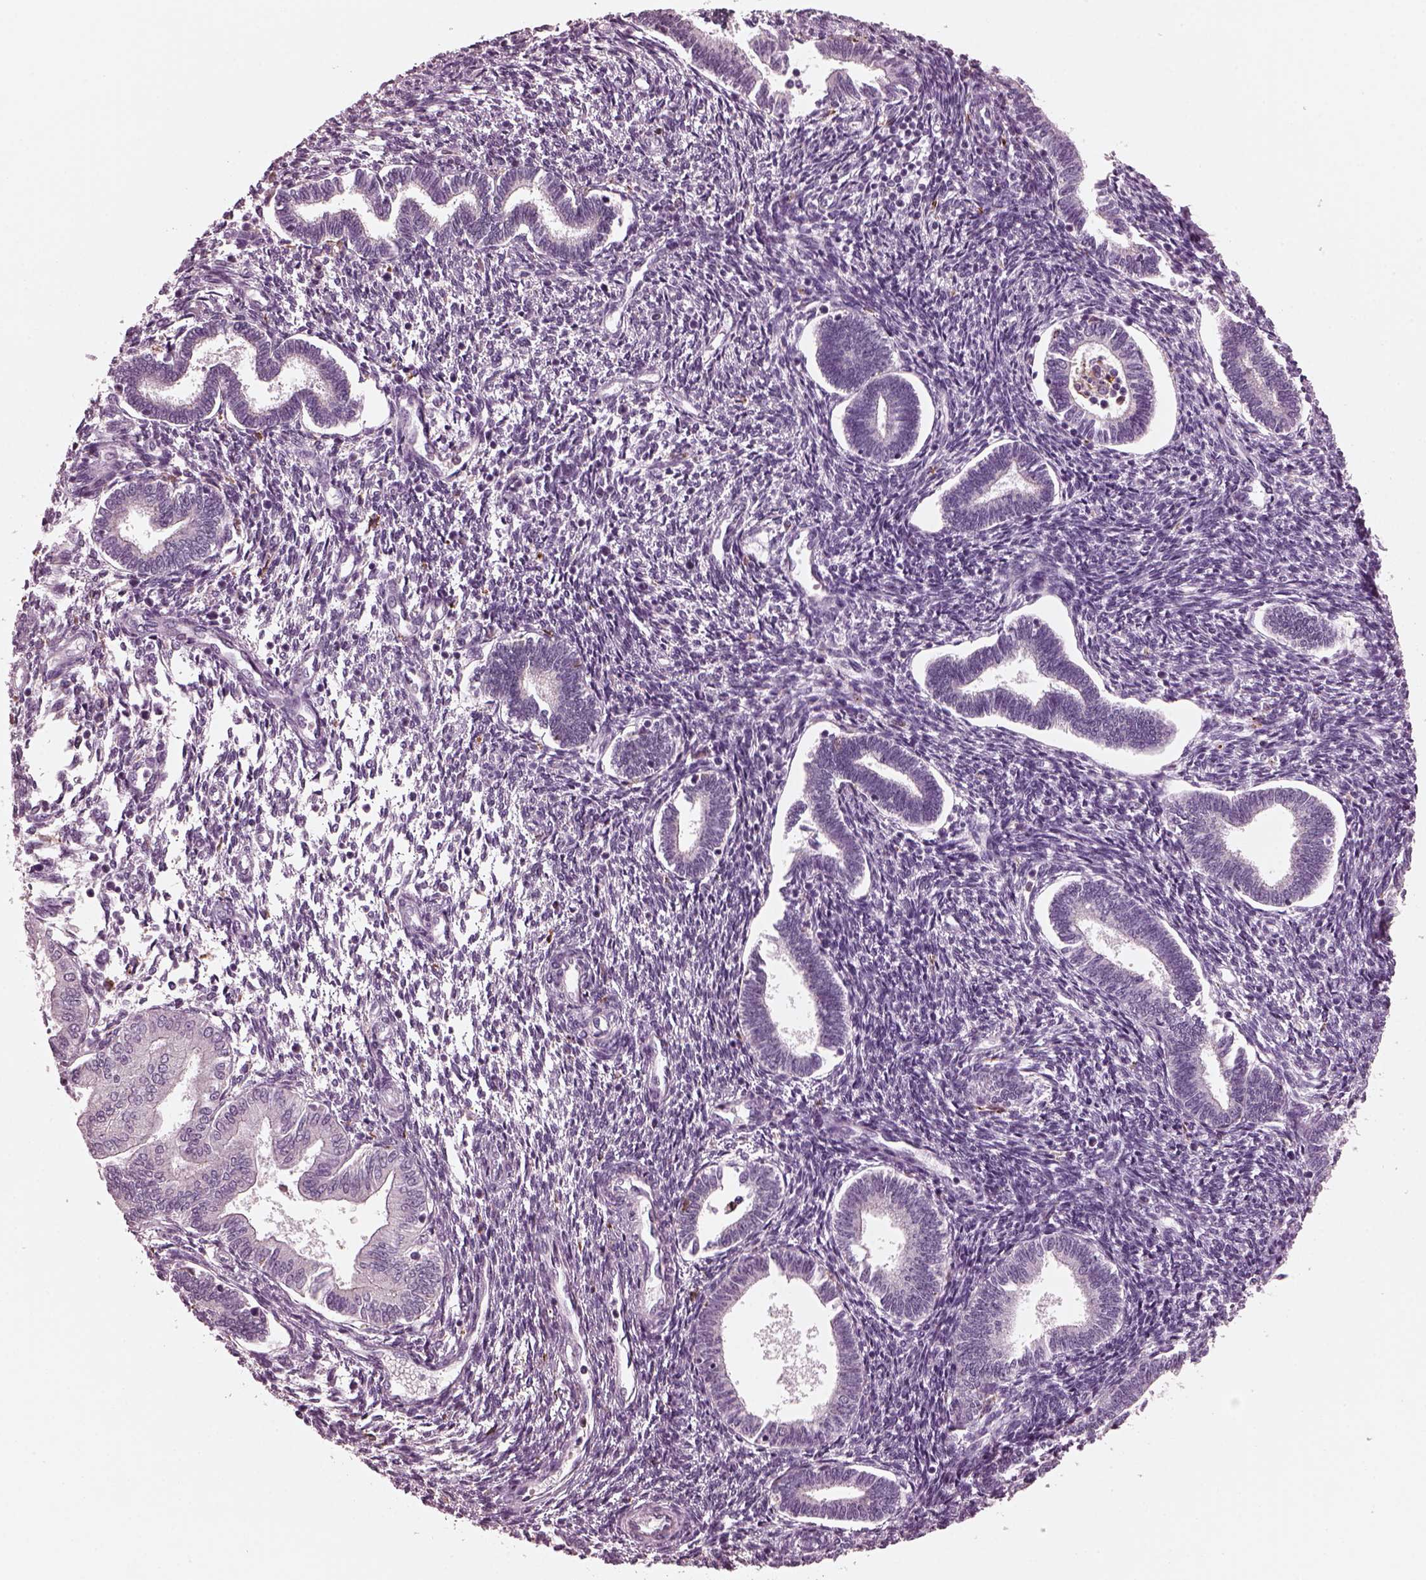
{"staining": {"intensity": "negative", "quantity": "none", "location": "none"}, "tissue": "endometrium", "cell_type": "Cells in endometrial stroma", "image_type": "normal", "snomed": [{"axis": "morphology", "description": "Normal tissue, NOS"}, {"axis": "topography", "description": "Endometrium"}], "caption": "An IHC image of normal endometrium is shown. There is no staining in cells in endometrial stroma of endometrium. (Immunohistochemistry (ihc), brightfield microscopy, high magnification).", "gene": "SLAMF8", "patient": {"sex": "female", "age": 42}}